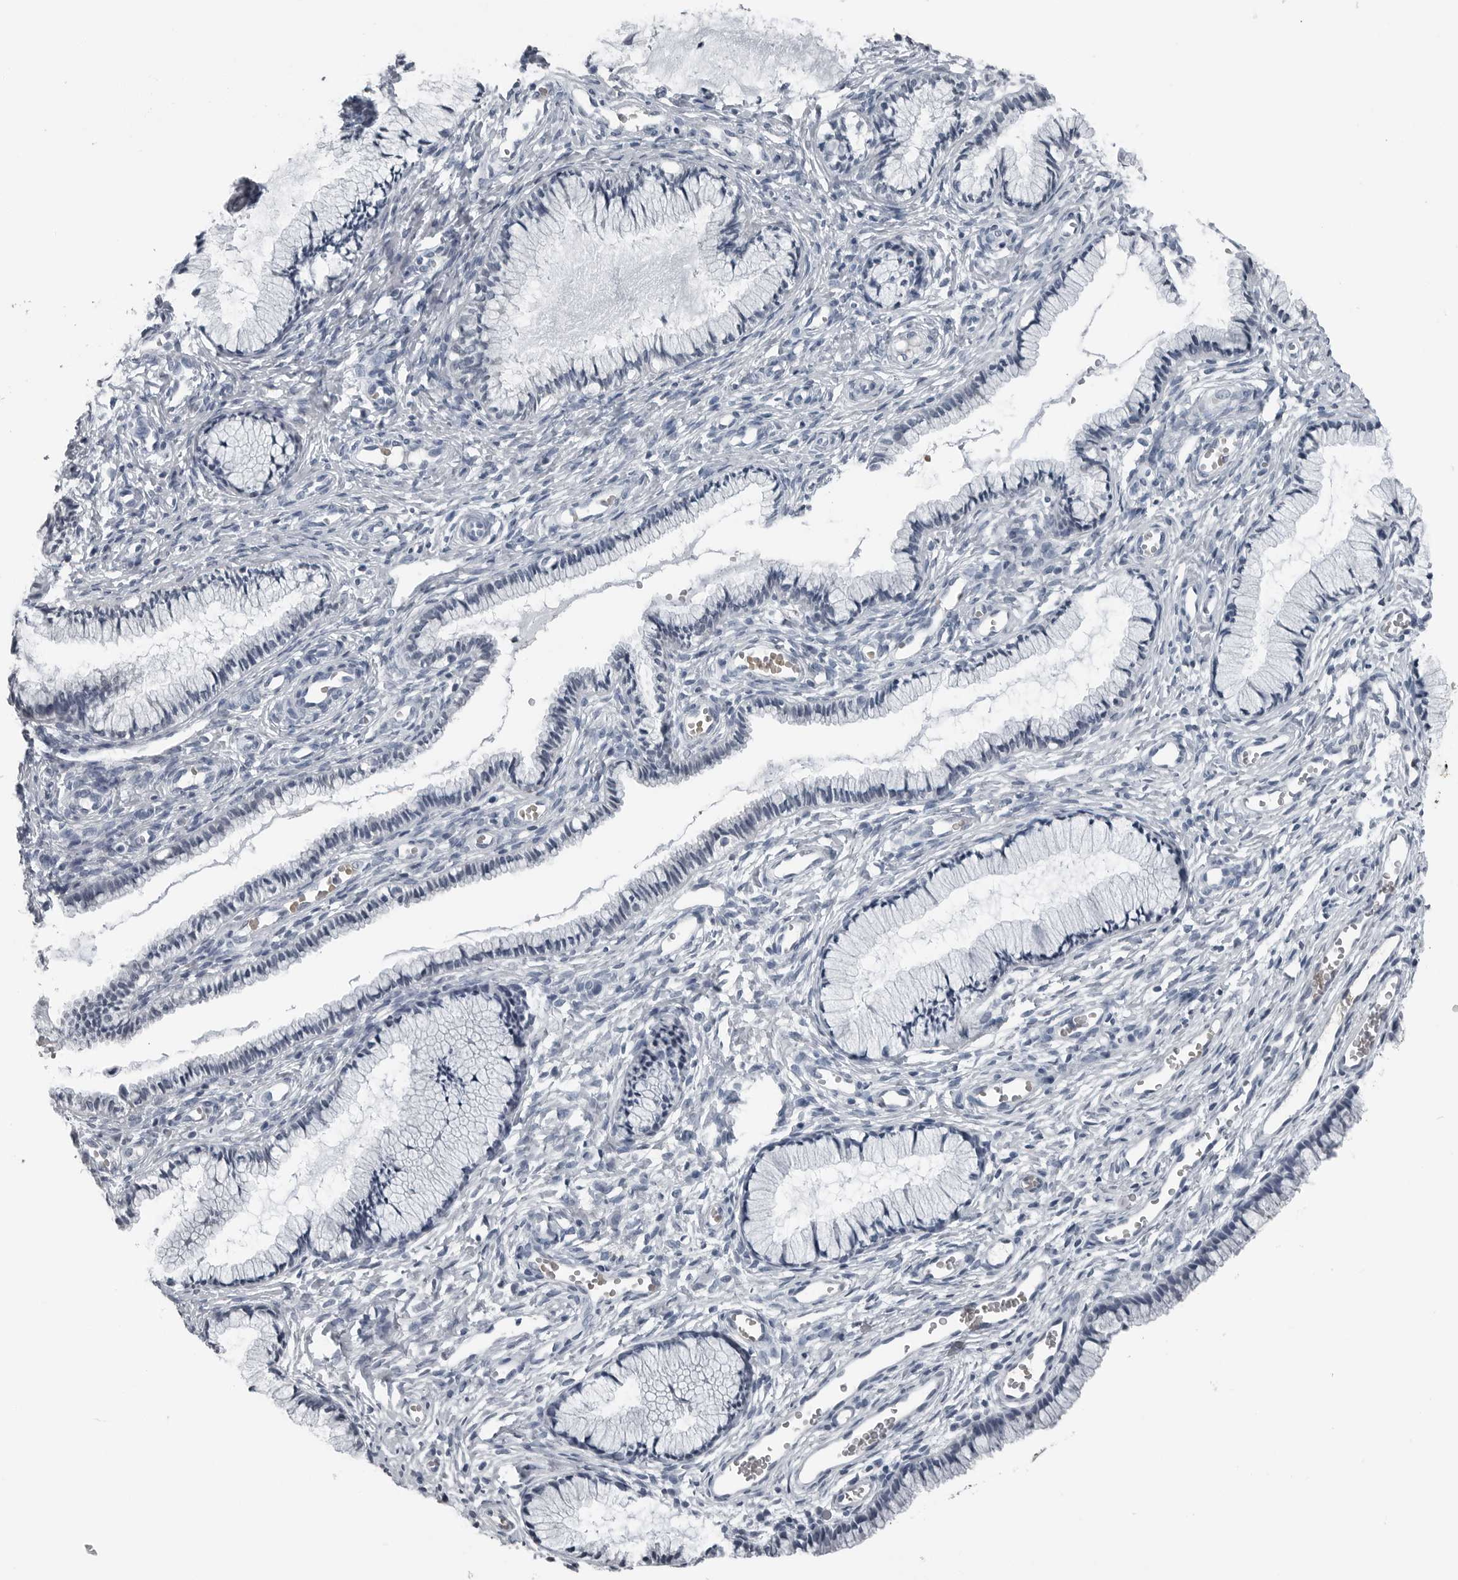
{"staining": {"intensity": "negative", "quantity": "none", "location": "none"}, "tissue": "cervix", "cell_type": "Glandular cells", "image_type": "normal", "snomed": [{"axis": "morphology", "description": "Normal tissue, NOS"}, {"axis": "topography", "description": "Cervix"}], "caption": "Immunohistochemistry micrograph of unremarkable cervix: cervix stained with DAB (3,3'-diaminobenzidine) demonstrates no significant protein expression in glandular cells.", "gene": "SPINK1", "patient": {"sex": "female", "age": 27}}